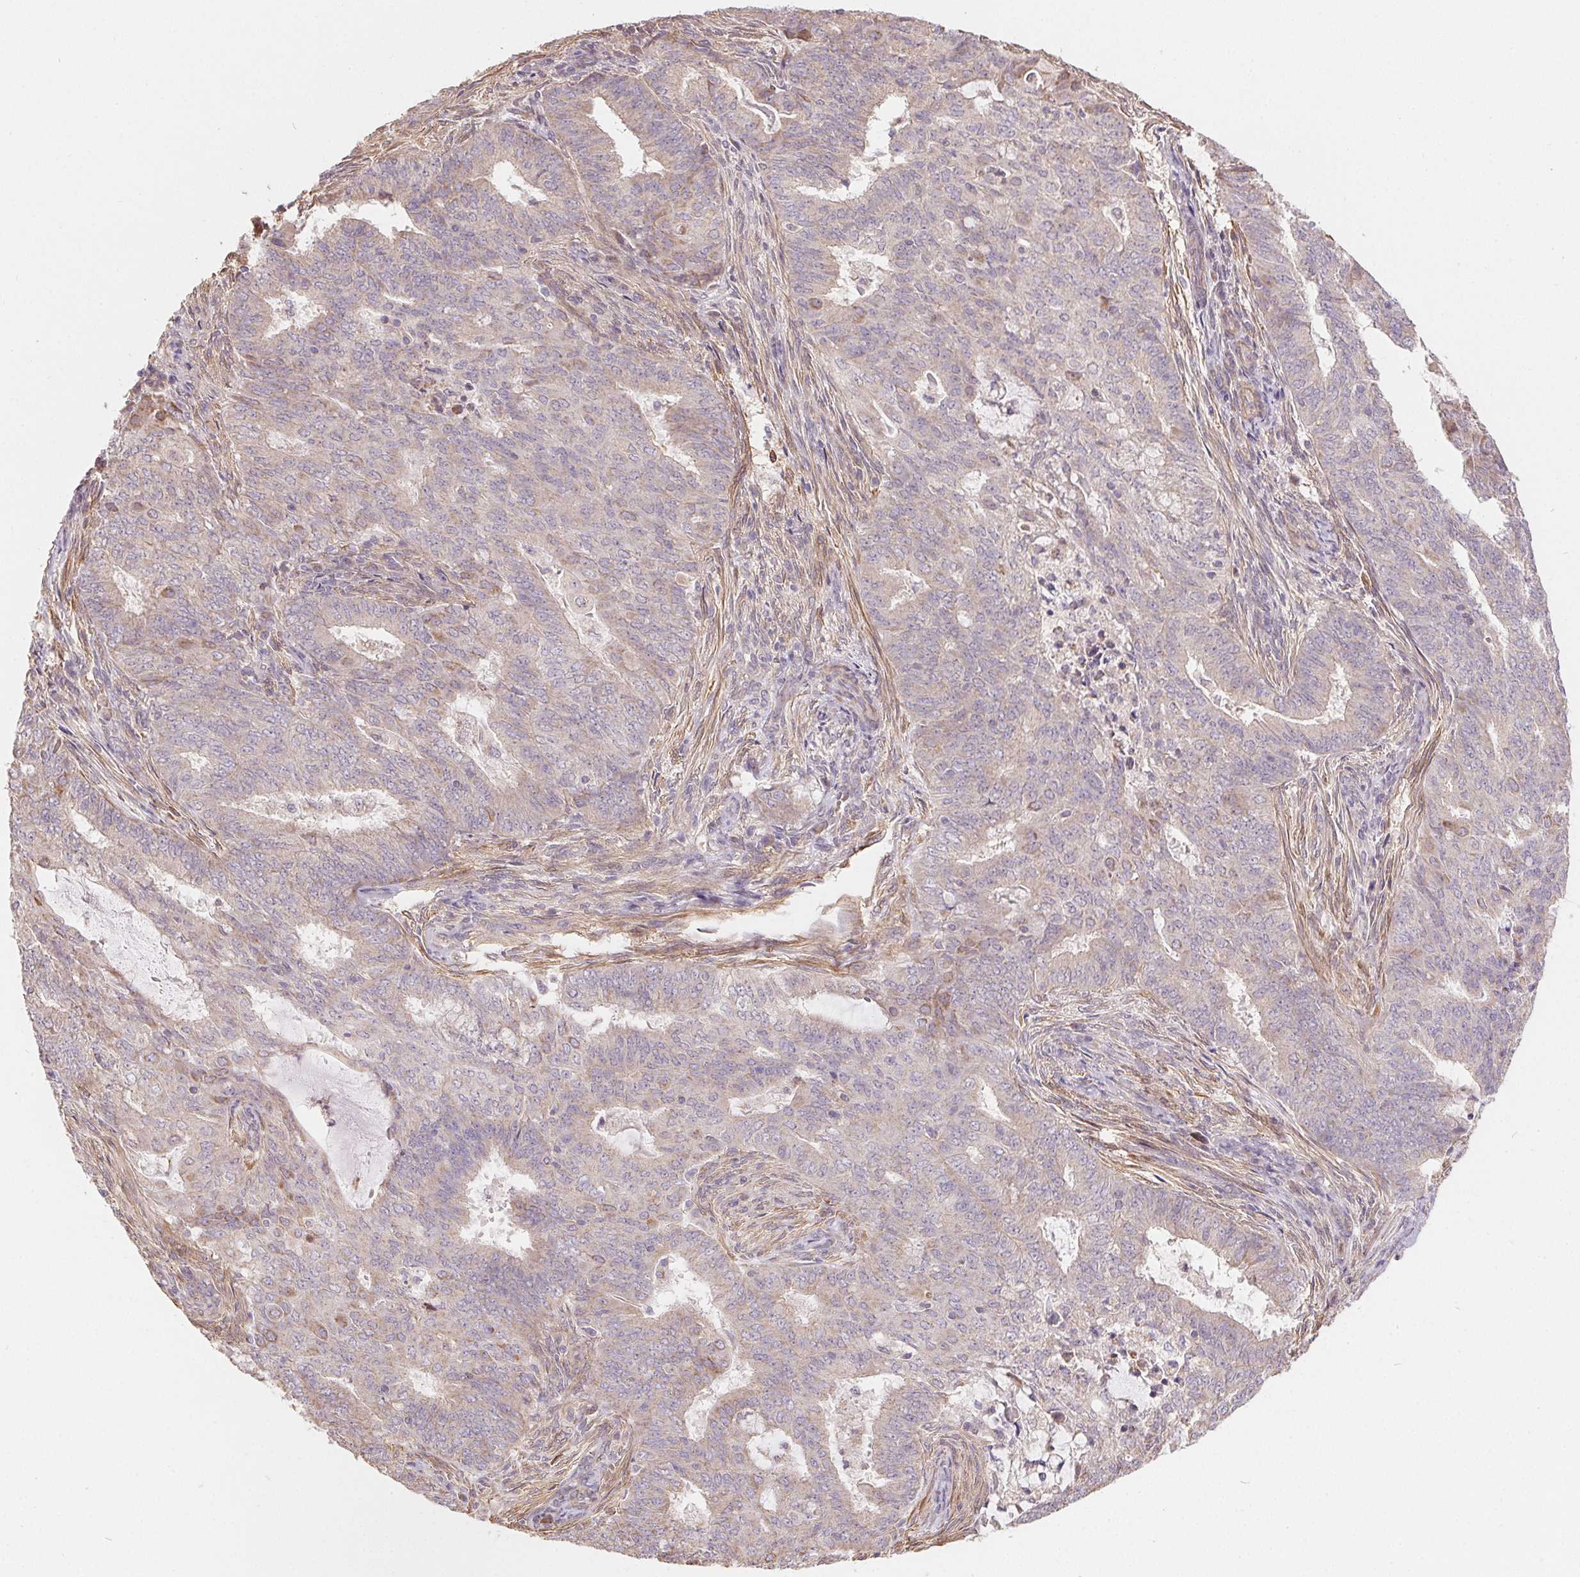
{"staining": {"intensity": "weak", "quantity": "<25%", "location": "cytoplasmic/membranous"}, "tissue": "endometrial cancer", "cell_type": "Tumor cells", "image_type": "cancer", "snomed": [{"axis": "morphology", "description": "Adenocarcinoma, NOS"}, {"axis": "topography", "description": "Endometrium"}], "caption": "A micrograph of endometrial adenocarcinoma stained for a protein displays no brown staining in tumor cells.", "gene": "REV3L", "patient": {"sex": "female", "age": 62}}